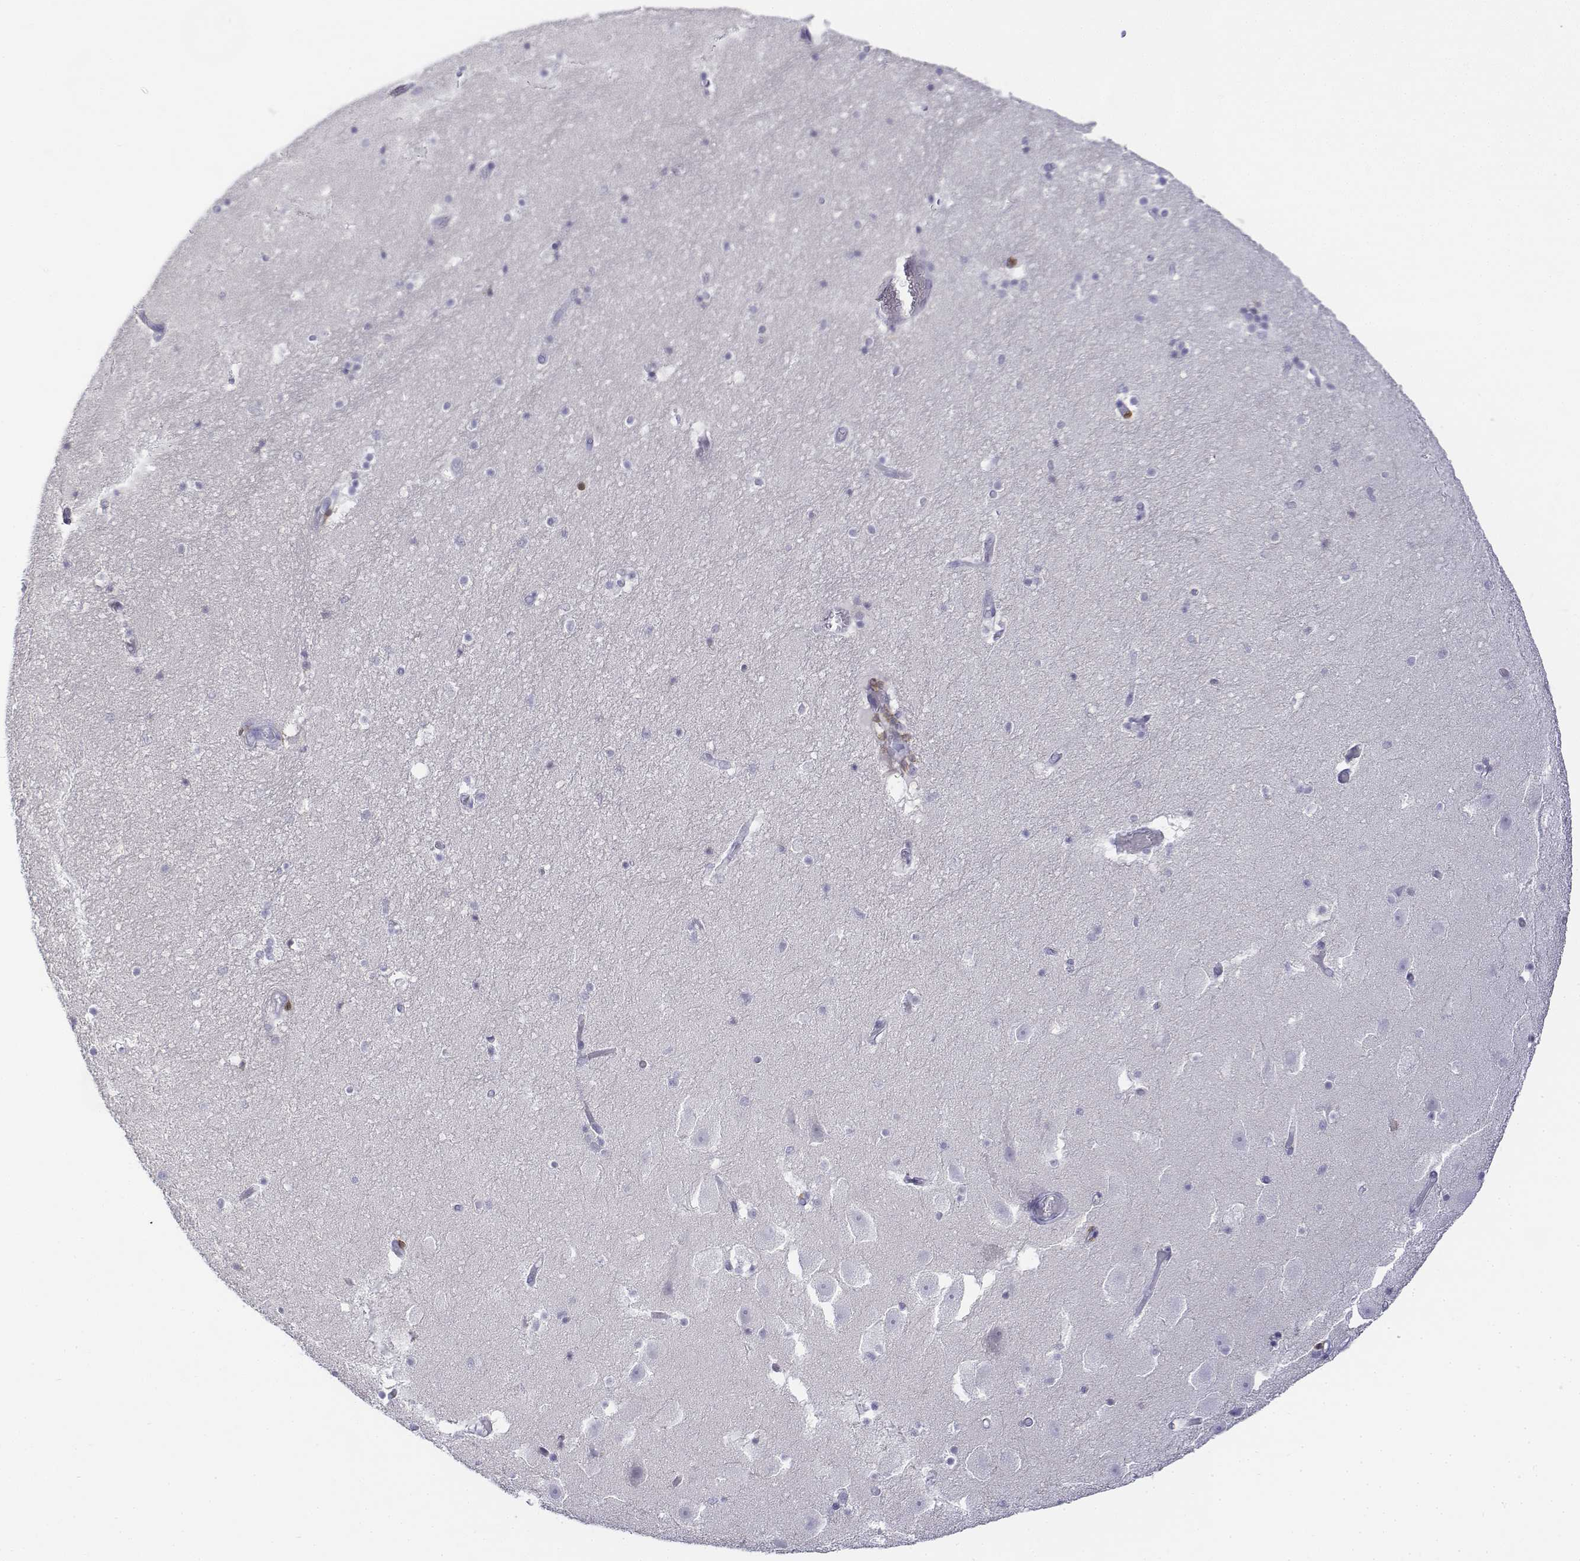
{"staining": {"intensity": "negative", "quantity": "none", "location": "none"}, "tissue": "hippocampus", "cell_type": "Glial cells", "image_type": "normal", "snomed": [{"axis": "morphology", "description": "Normal tissue, NOS"}, {"axis": "topography", "description": "Hippocampus"}], "caption": "Micrograph shows no significant protein positivity in glial cells of benign hippocampus. (IHC, brightfield microscopy, high magnification).", "gene": "CD3E", "patient": {"sex": "male", "age": 26}}